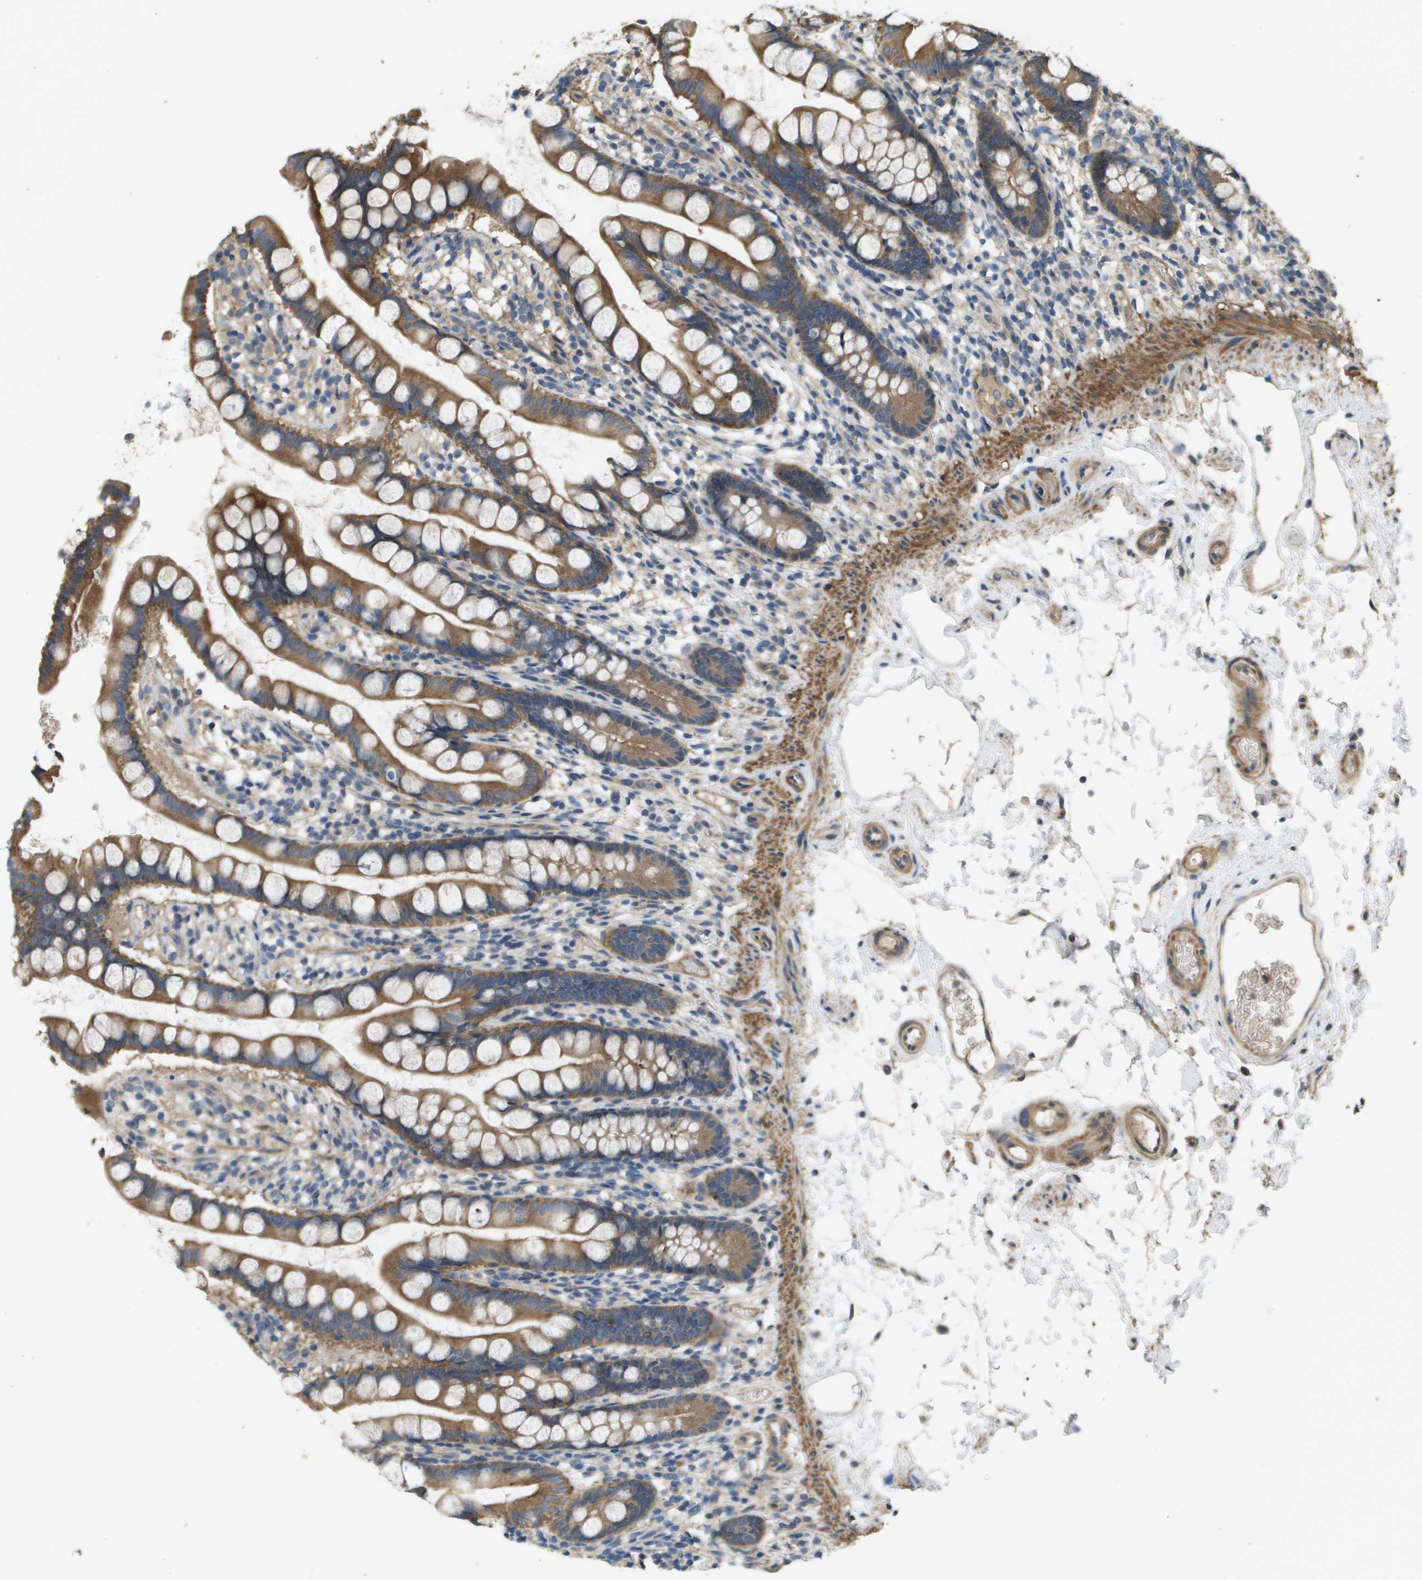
{"staining": {"intensity": "moderate", "quantity": ">75%", "location": "cytoplasmic/membranous"}, "tissue": "small intestine", "cell_type": "Glandular cells", "image_type": "normal", "snomed": [{"axis": "morphology", "description": "Normal tissue, NOS"}, {"axis": "topography", "description": "Small intestine"}], "caption": "Moderate cytoplasmic/membranous protein staining is appreciated in about >75% of glandular cells in small intestine.", "gene": "KRT23", "patient": {"sex": "female", "age": 84}}